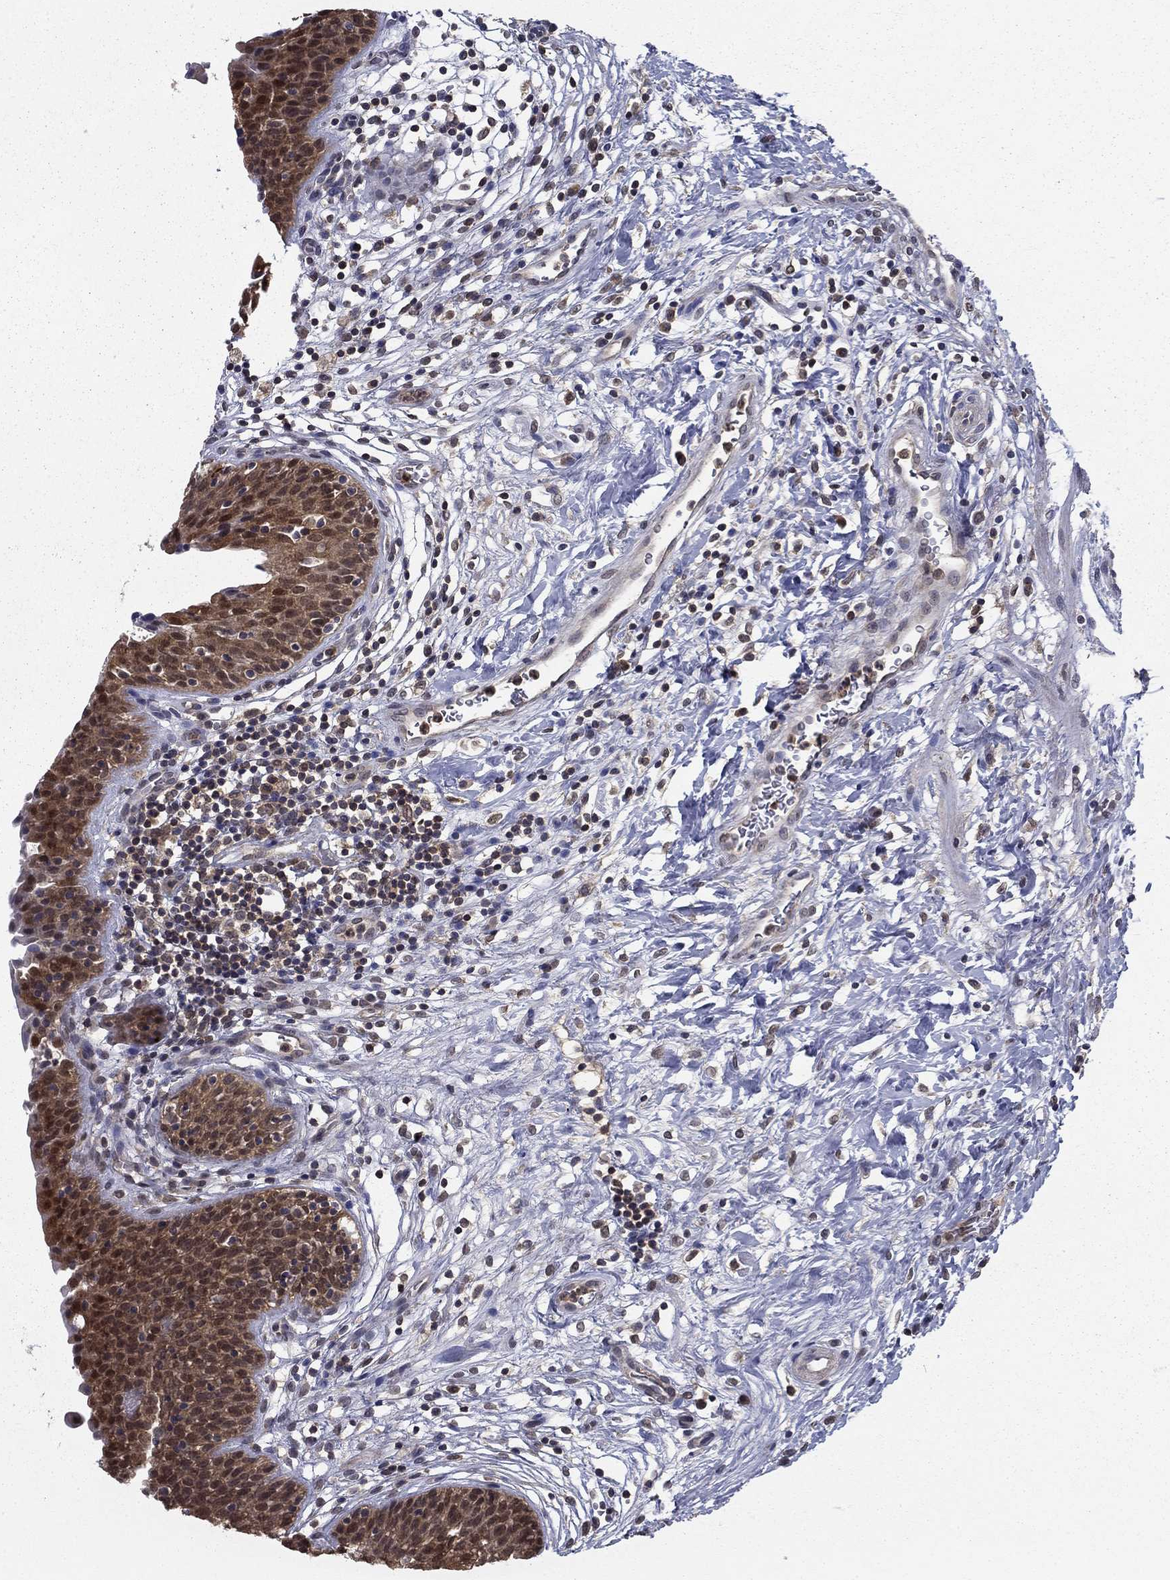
{"staining": {"intensity": "moderate", "quantity": ">75%", "location": "cytoplasmic/membranous,nuclear"}, "tissue": "urinary bladder", "cell_type": "Urothelial cells", "image_type": "normal", "snomed": [{"axis": "morphology", "description": "Normal tissue, NOS"}, {"axis": "topography", "description": "Urinary bladder"}], "caption": "A brown stain highlights moderate cytoplasmic/membranous,nuclear positivity of a protein in urothelial cells of normal human urinary bladder. Nuclei are stained in blue.", "gene": "NIT2", "patient": {"sex": "male", "age": 37}}